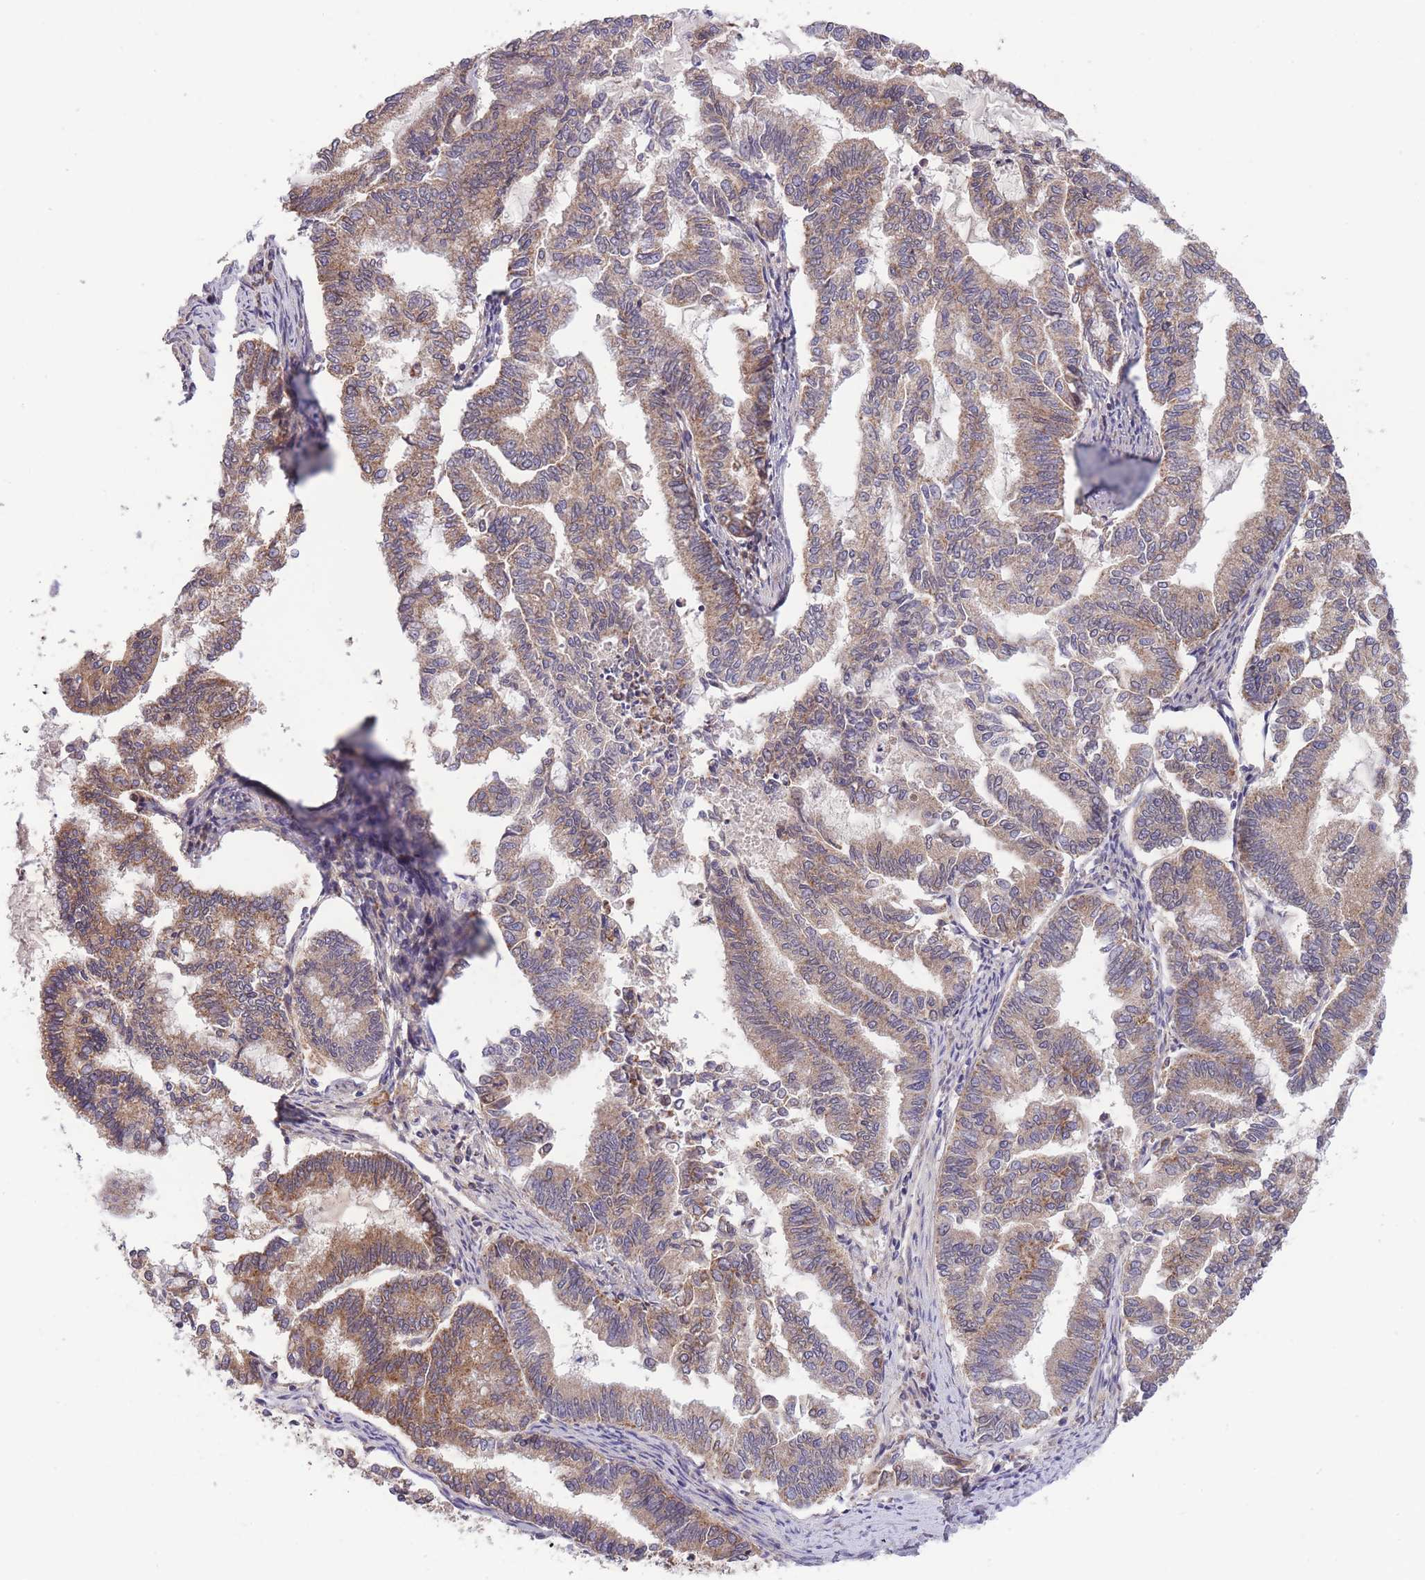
{"staining": {"intensity": "moderate", "quantity": ">75%", "location": "cytoplasmic/membranous"}, "tissue": "endometrial cancer", "cell_type": "Tumor cells", "image_type": "cancer", "snomed": [{"axis": "morphology", "description": "Adenocarcinoma, NOS"}, {"axis": "topography", "description": "Endometrium"}], "caption": "Protein staining of adenocarcinoma (endometrial) tissue exhibits moderate cytoplasmic/membranous positivity in about >75% of tumor cells. (Stains: DAB in brown, nuclei in blue, Microscopy: brightfield microscopy at high magnification).", "gene": "ST3GAL3", "patient": {"sex": "female", "age": 79}}